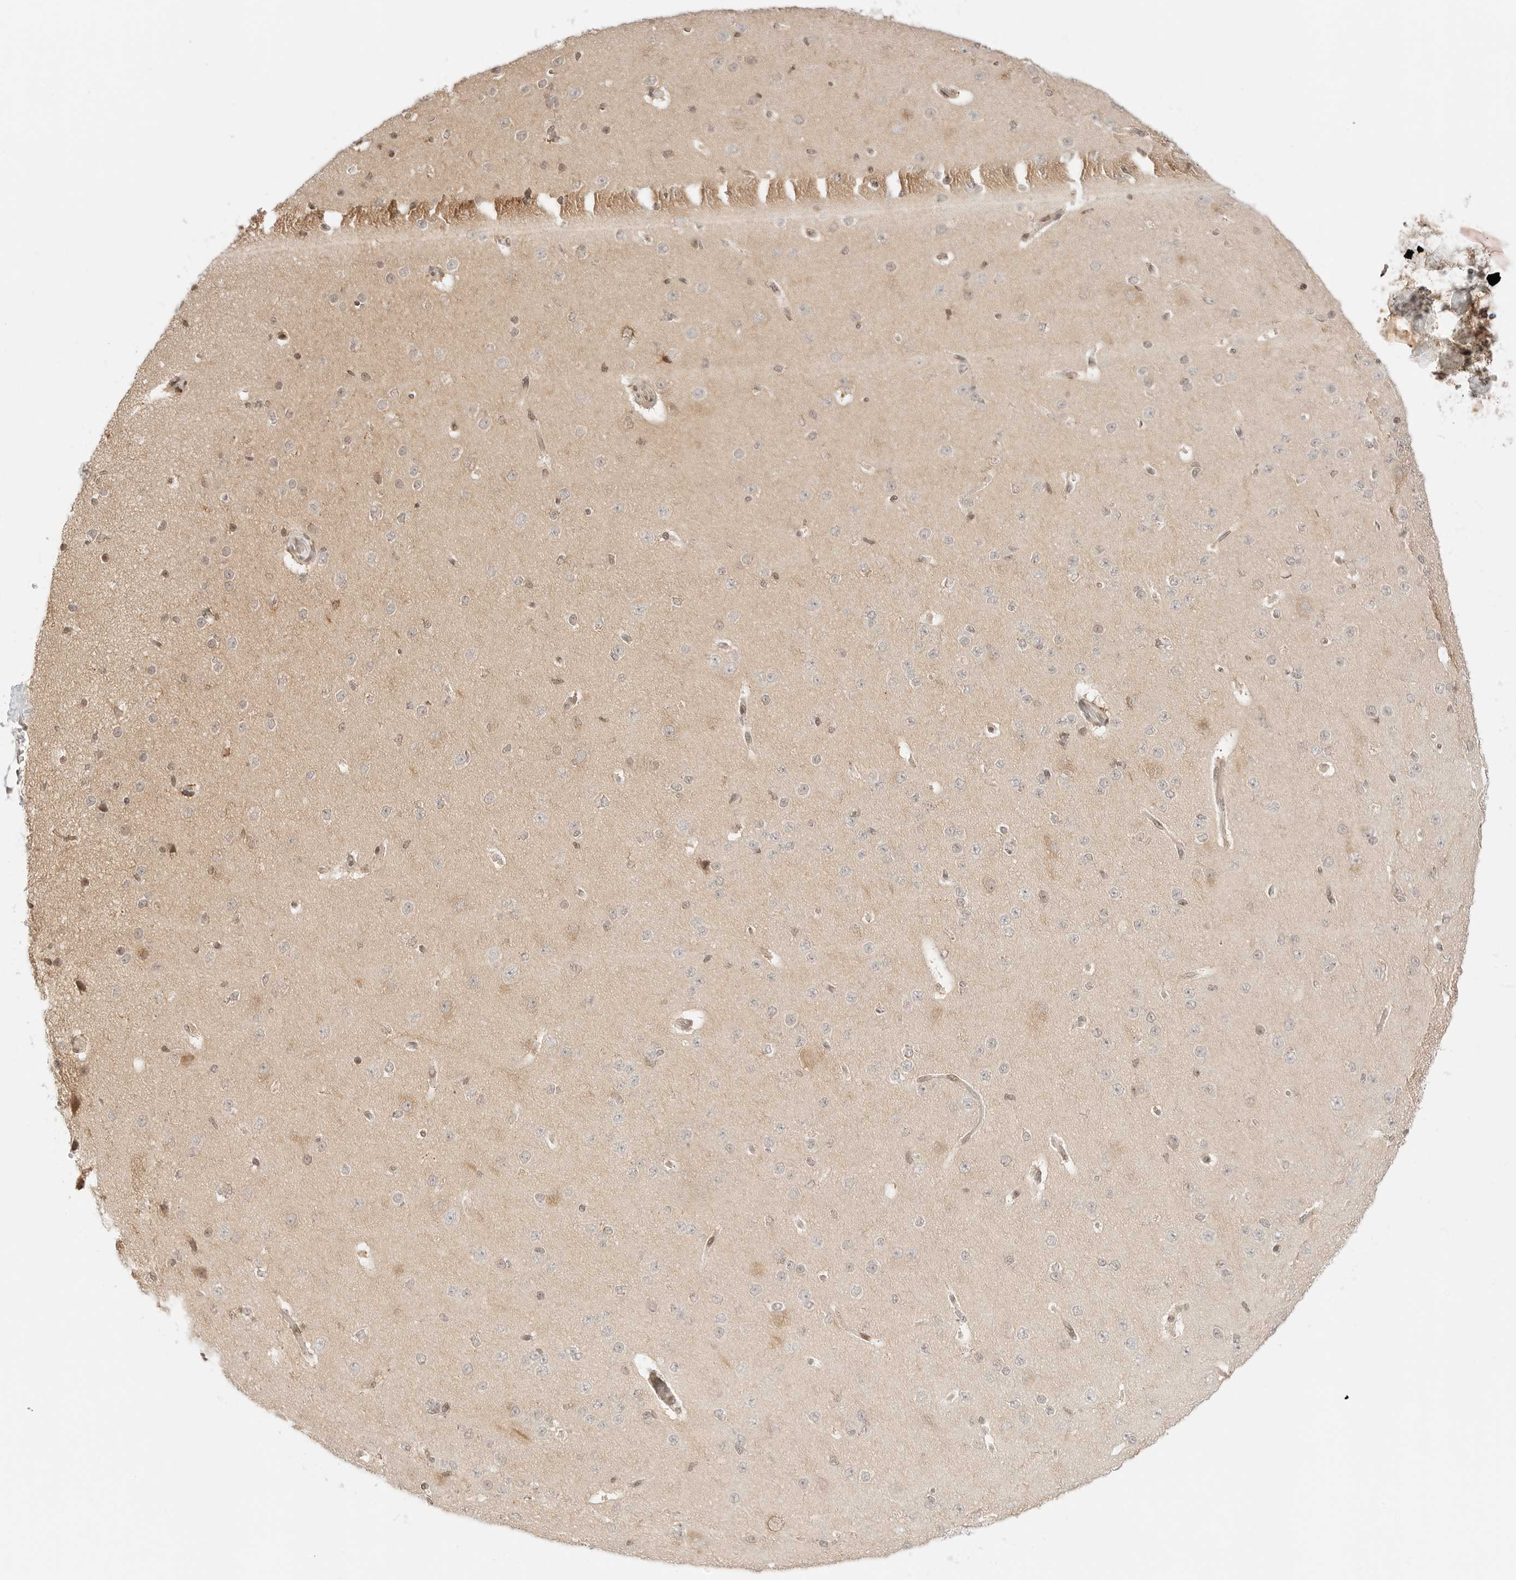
{"staining": {"intensity": "weak", "quantity": "25%-75%", "location": "nuclear"}, "tissue": "cerebral cortex", "cell_type": "Endothelial cells", "image_type": "normal", "snomed": [{"axis": "morphology", "description": "Normal tissue, NOS"}, {"axis": "morphology", "description": "Developmental malformation"}, {"axis": "topography", "description": "Cerebral cortex"}], "caption": "Brown immunohistochemical staining in unremarkable cerebral cortex exhibits weak nuclear staining in about 25%-75% of endothelial cells.", "gene": "RPS6KL1", "patient": {"sex": "female", "age": 30}}